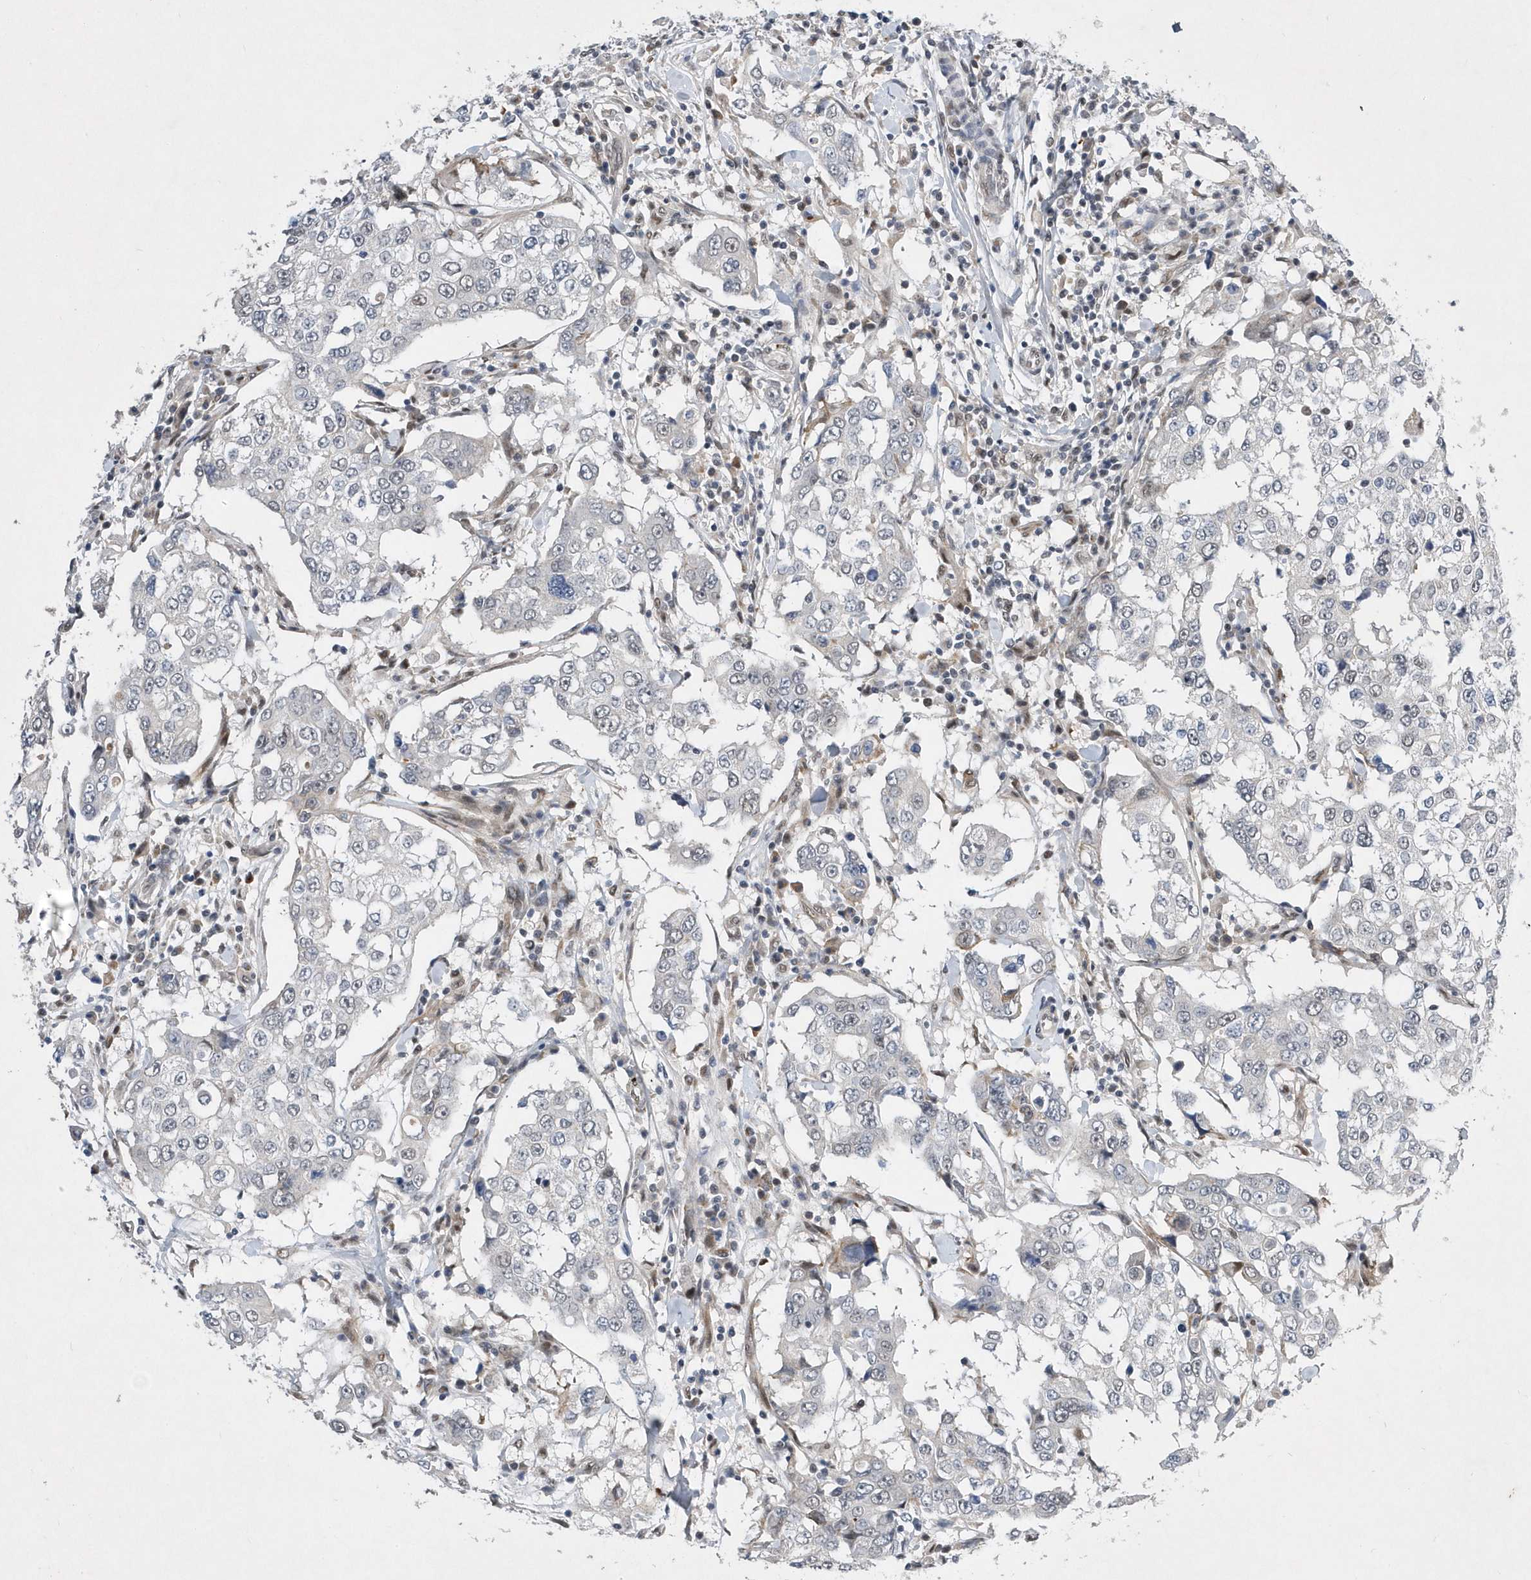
{"staining": {"intensity": "weak", "quantity": "<25%", "location": "nuclear"}, "tissue": "breast cancer", "cell_type": "Tumor cells", "image_type": "cancer", "snomed": [{"axis": "morphology", "description": "Duct carcinoma"}, {"axis": "topography", "description": "Breast"}], "caption": "Tumor cells are negative for protein expression in human breast cancer (intraductal carcinoma). The staining is performed using DAB brown chromogen with nuclei counter-stained in using hematoxylin.", "gene": "FAM217A", "patient": {"sex": "female", "age": 27}}